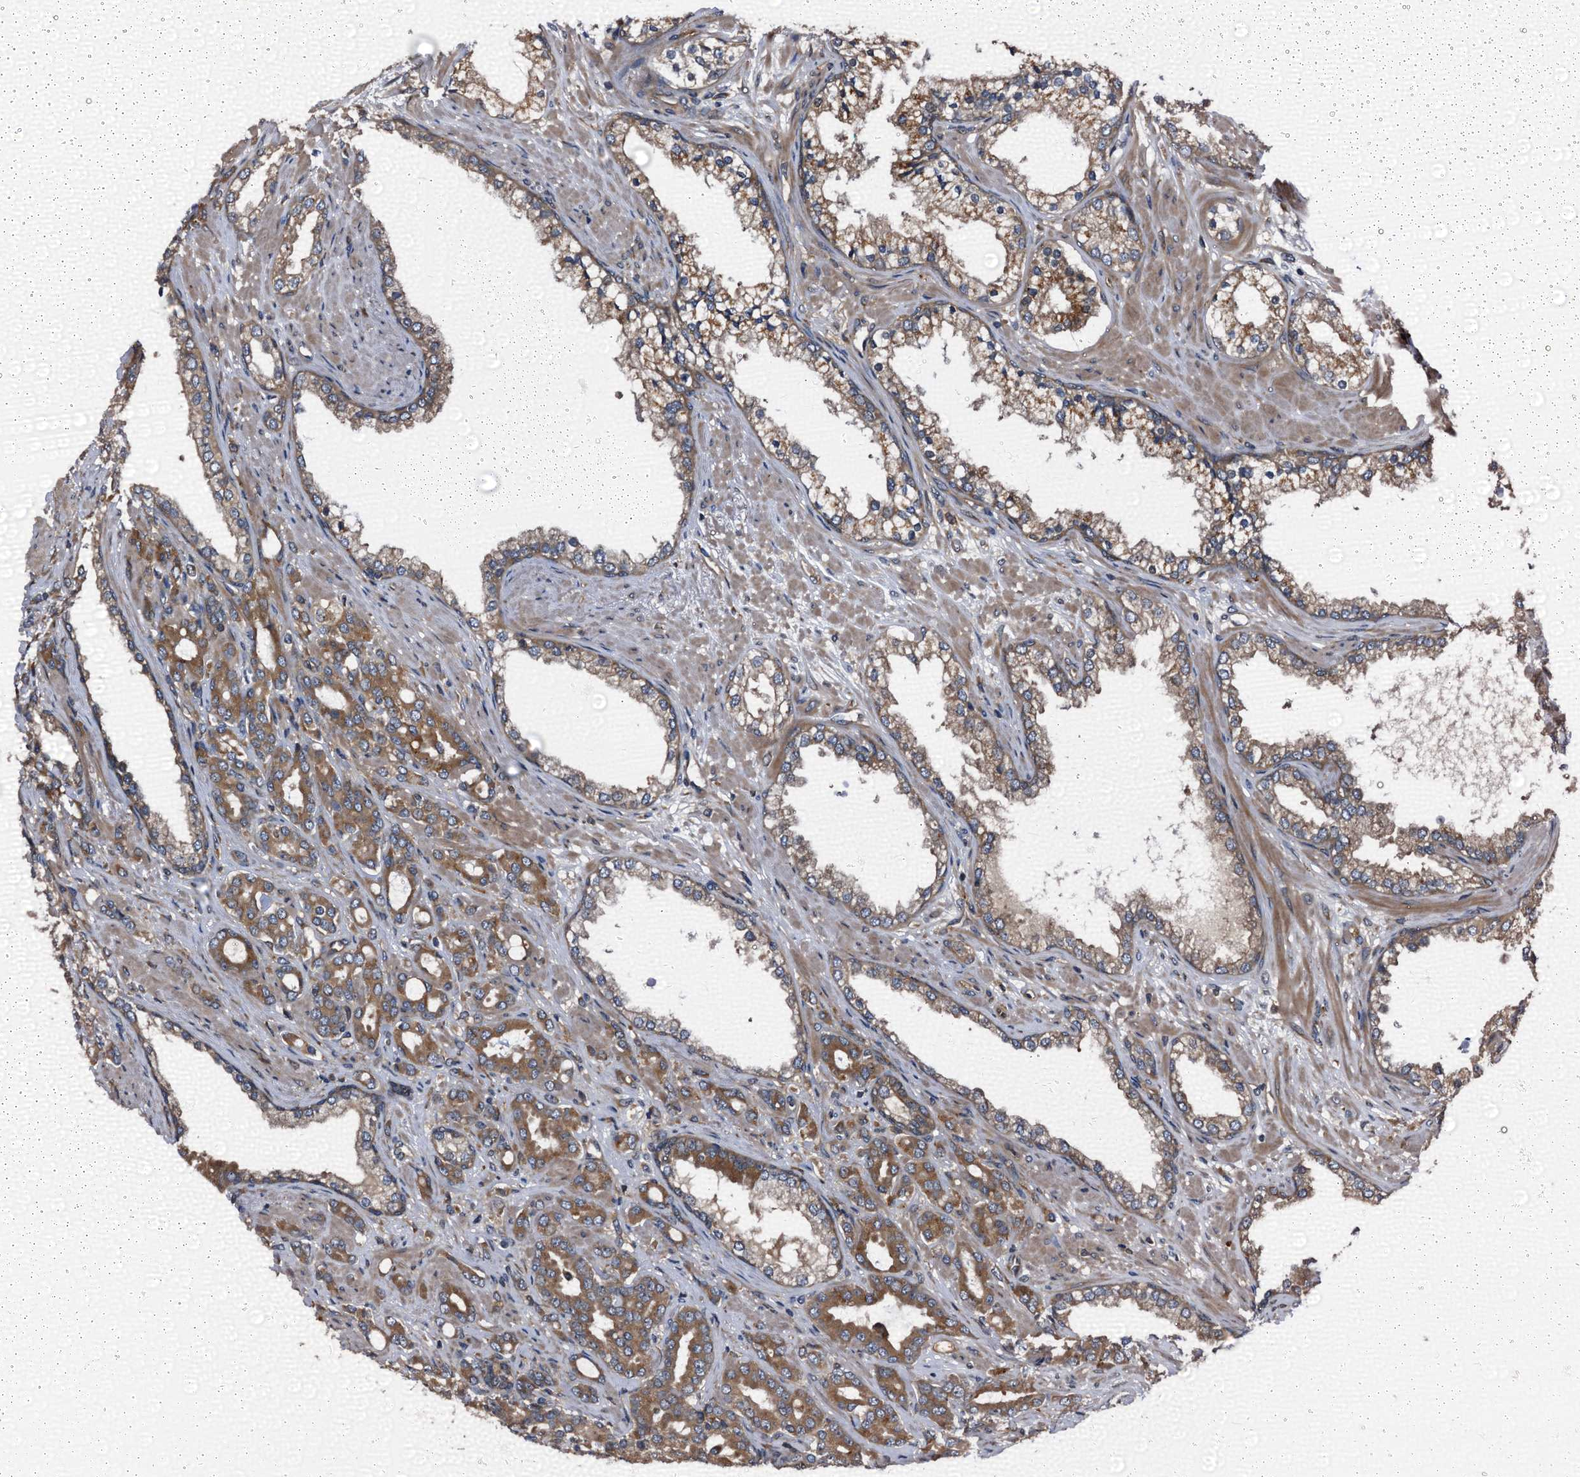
{"staining": {"intensity": "moderate", "quantity": ">75%", "location": "cytoplasmic/membranous"}, "tissue": "prostate cancer", "cell_type": "Tumor cells", "image_type": "cancer", "snomed": [{"axis": "morphology", "description": "Adenocarcinoma, High grade"}, {"axis": "topography", "description": "Prostate"}], "caption": "The histopathology image shows a brown stain indicating the presence of a protein in the cytoplasmic/membranous of tumor cells in prostate cancer.", "gene": "PEX5", "patient": {"sex": "male", "age": 72}}